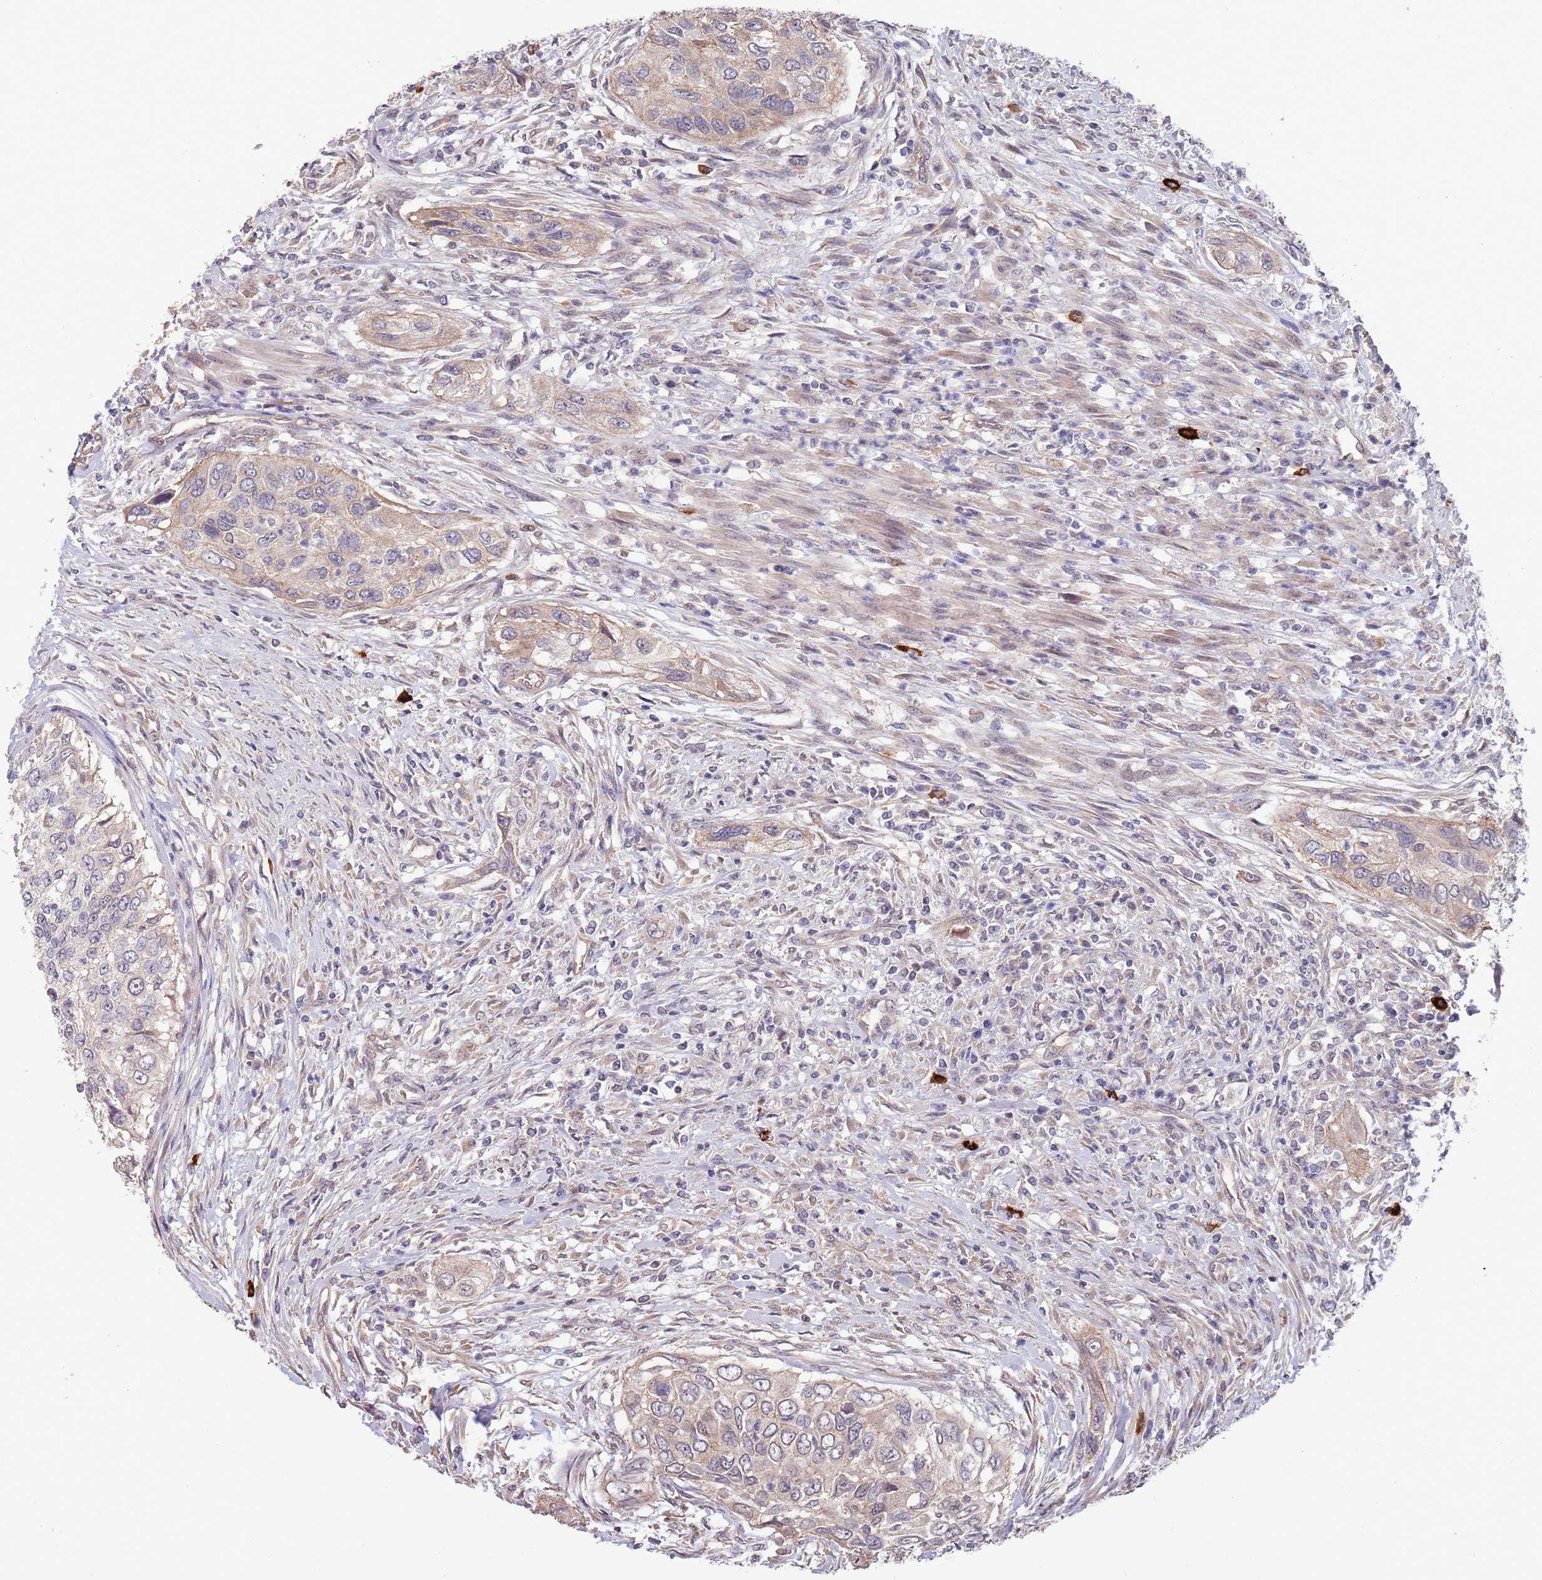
{"staining": {"intensity": "weak", "quantity": "<25%", "location": "cytoplasmic/membranous"}, "tissue": "urothelial cancer", "cell_type": "Tumor cells", "image_type": "cancer", "snomed": [{"axis": "morphology", "description": "Urothelial carcinoma, High grade"}, {"axis": "topography", "description": "Urinary bladder"}], "caption": "A histopathology image of human high-grade urothelial carcinoma is negative for staining in tumor cells.", "gene": "MARVELD2", "patient": {"sex": "female", "age": 60}}